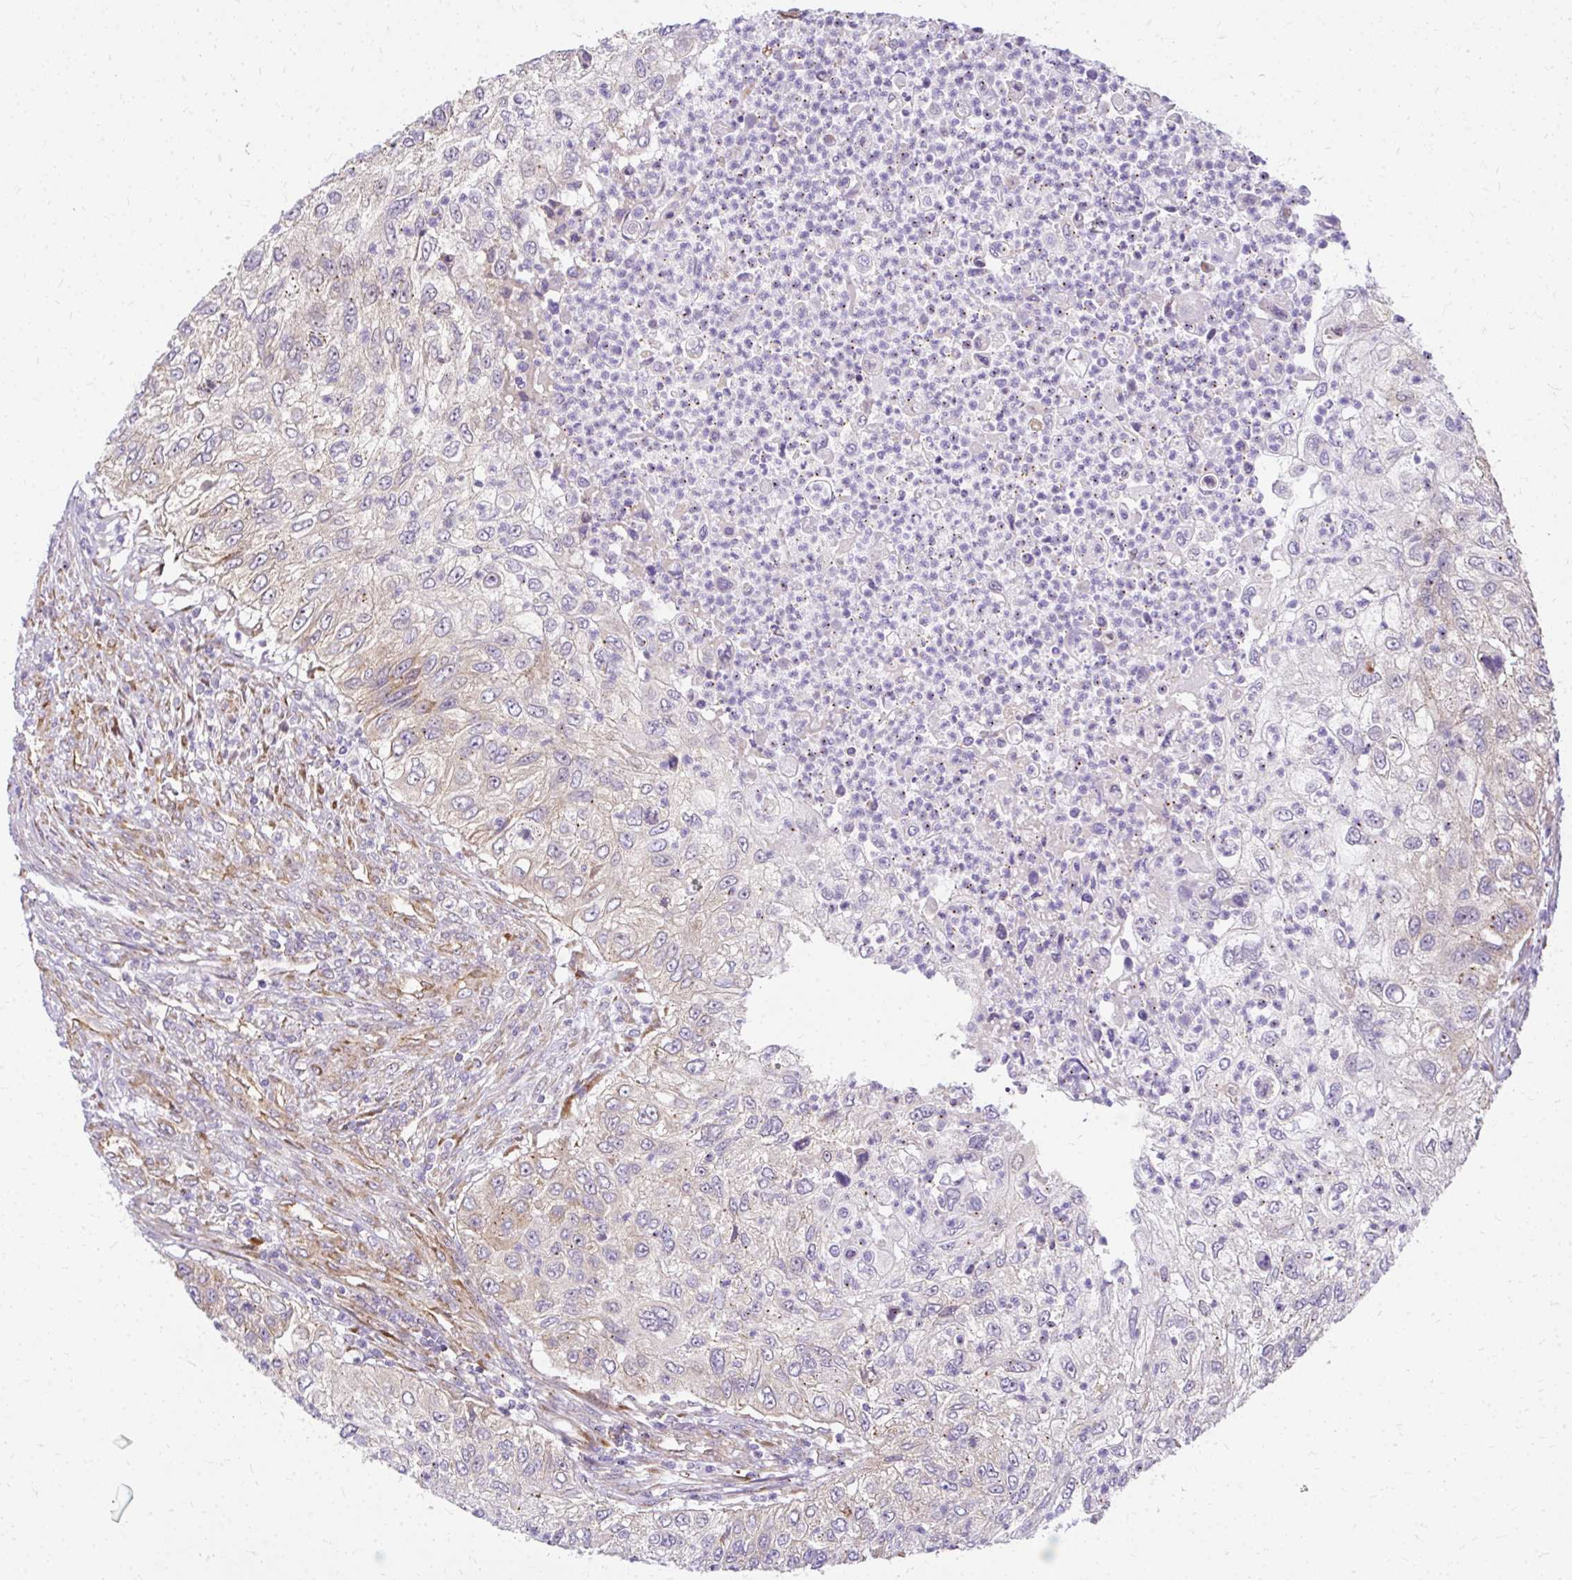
{"staining": {"intensity": "weak", "quantity": "<25%", "location": "cytoplasmic/membranous"}, "tissue": "urothelial cancer", "cell_type": "Tumor cells", "image_type": "cancer", "snomed": [{"axis": "morphology", "description": "Urothelial carcinoma, High grade"}, {"axis": "topography", "description": "Urinary bladder"}], "caption": "The histopathology image demonstrates no significant staining in tumor cells of urothelial carcinoma (high-grade). Nuclei are stained in blue.", "gene": "RSKR", "patient": {"sex": "female", "age": 60}}